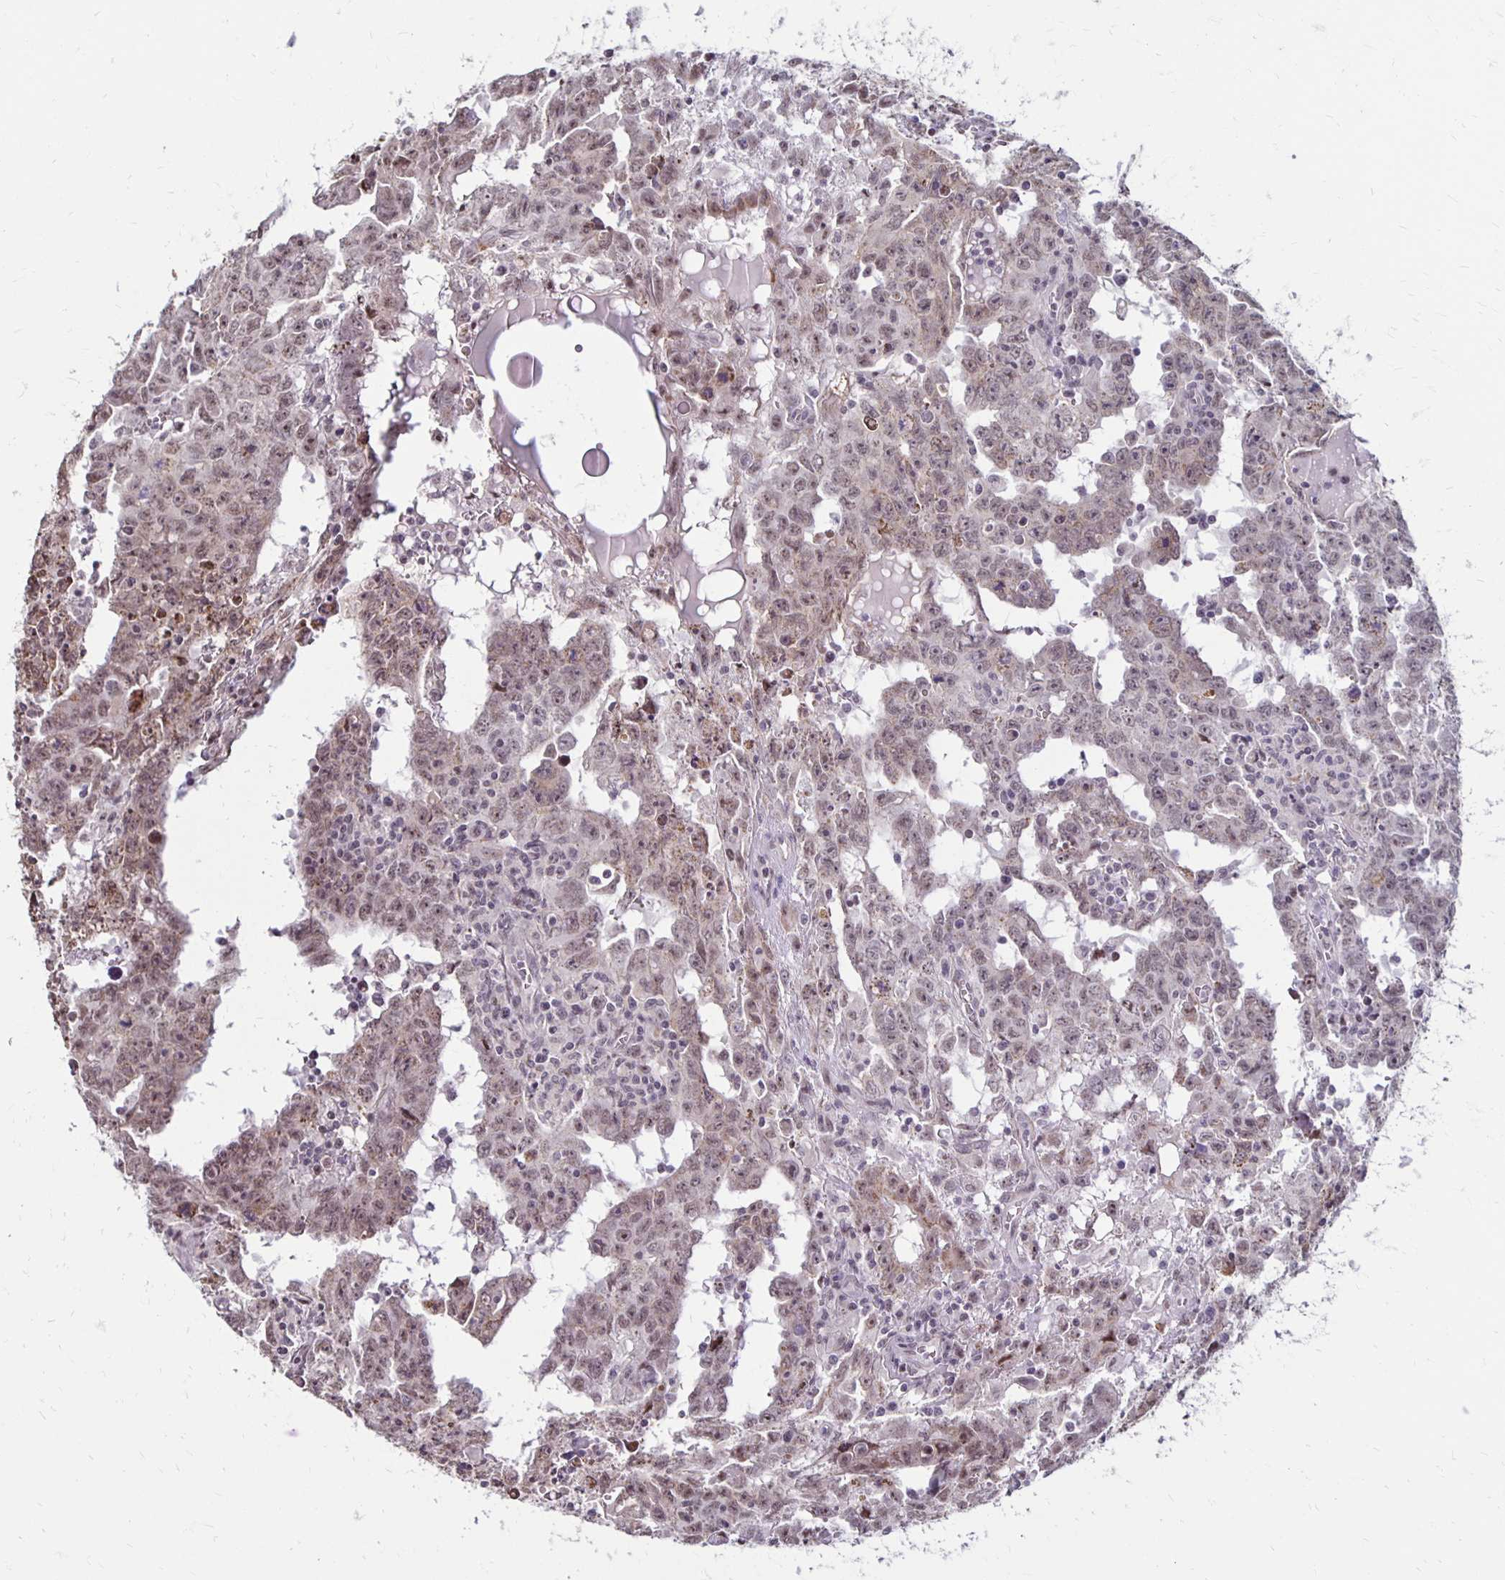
{"staining": {"intensity": "weak", "quantity": "25%-75%", "location": "nuclear"}, "tissue": "testis cancer", "cell_type": "Tumor cells", "image_type": "cancer", "snomed": [{"axis": "morphology", "description": "Carcinoma, Embryonal, NOS"}, {"axis": "topography", "description": "Testis"}], "caption": "High-power microscopy captured an immunohistochemistry histopathology image of embryonal carcinoma (testis), revealing weak nuclear staining in about 25%-75% of tumor cells.", "gene": "DAGLA", "patient": {"sex": "male", "age": 22}}